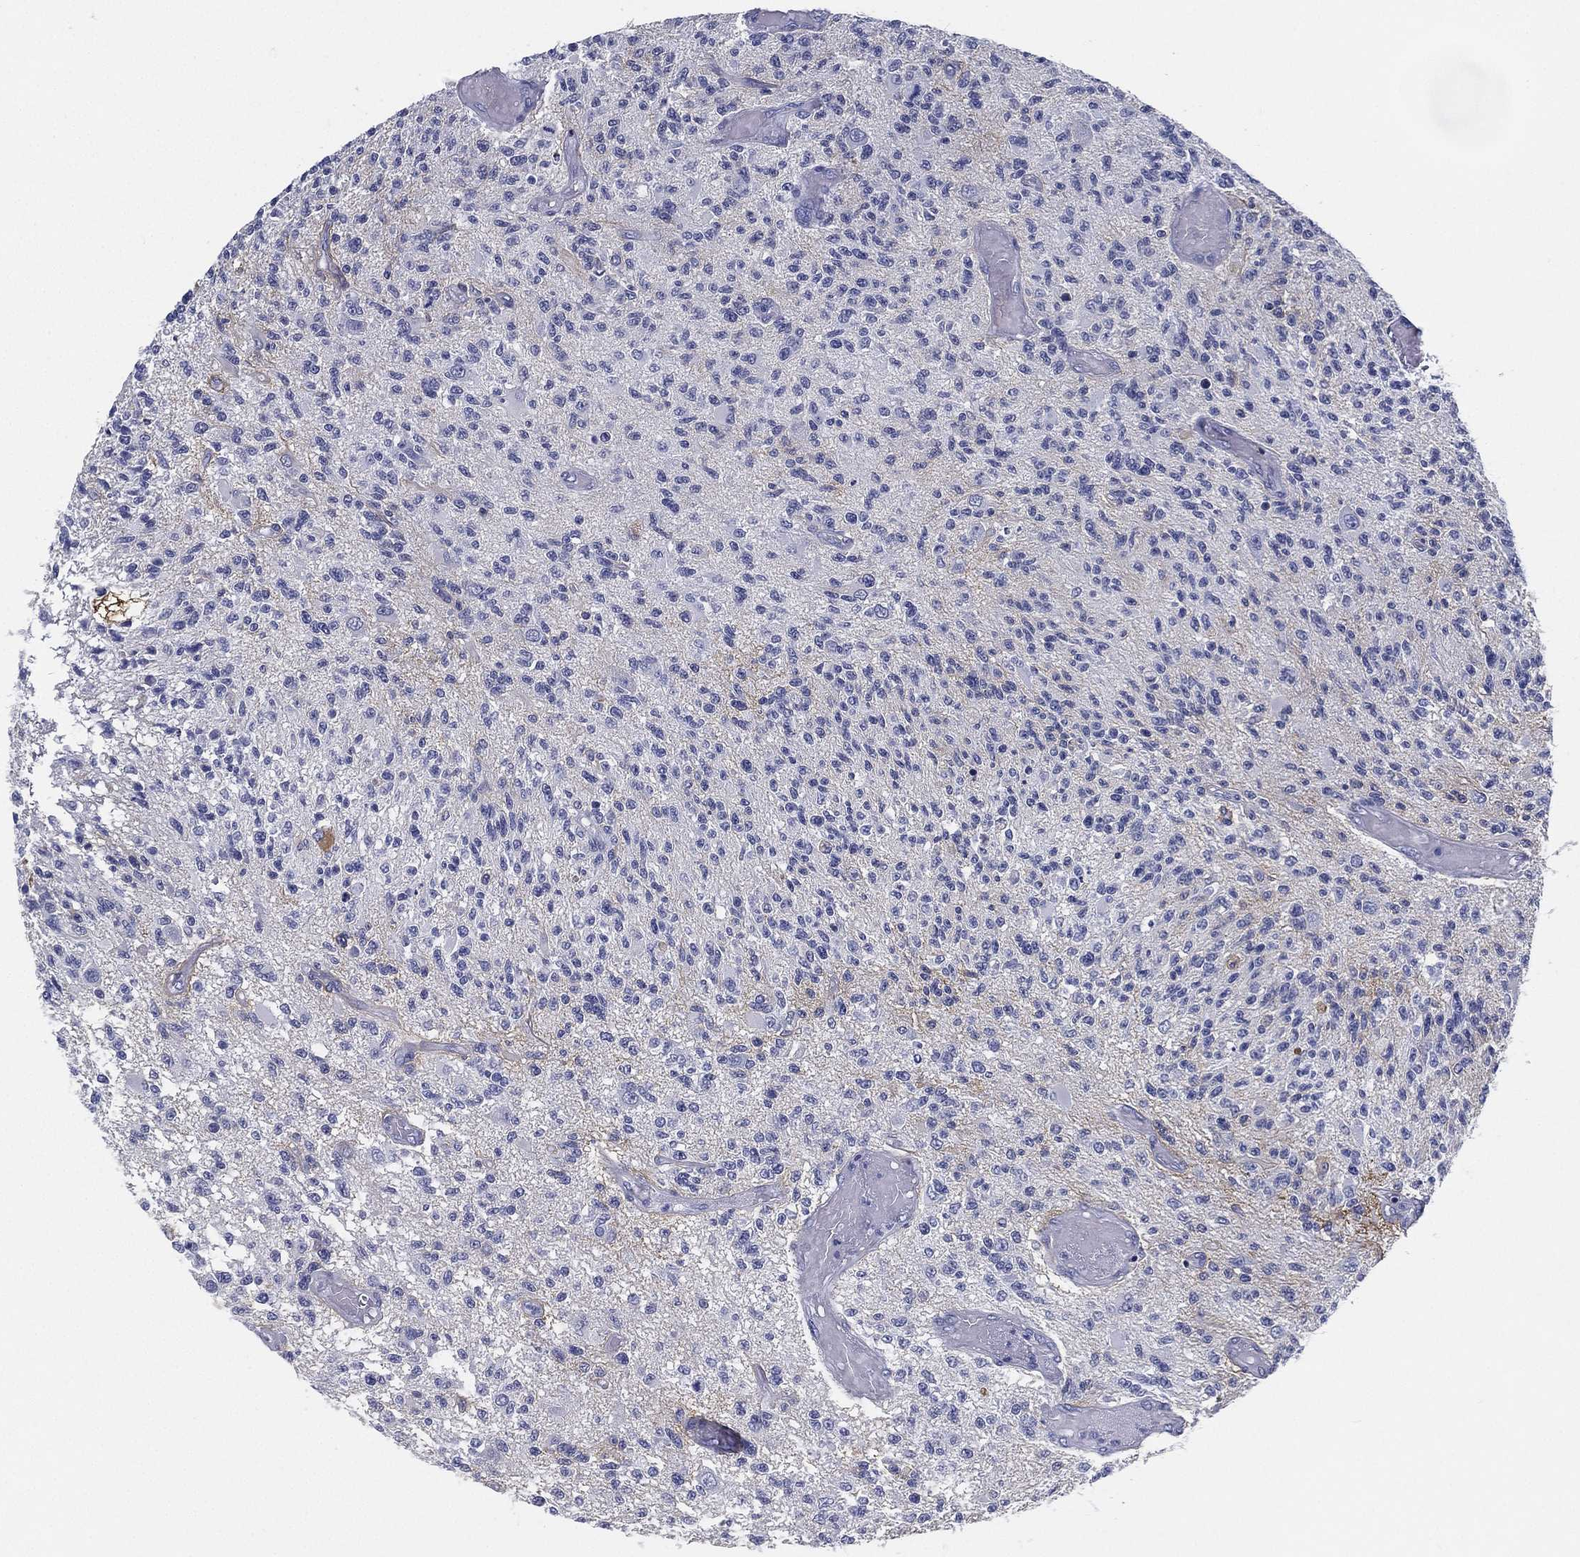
{"staining": {"intensity": "negative", "quantity": "none", "location": "none"}, "tissue": "glioma", "cell_type": "Tumor cells", "image_type": "cancer", "snomed": [{"axis": "morphology", "description": "Glioma, malignant, High grade"}, {"axis": "topography", "description": "Brain"}], "caption": "The histopathology image demonstrates no significant expression in tumor cells of glioma.", "gene": "ATP1B2", "patient": {"sex": "female", "age": 63}}